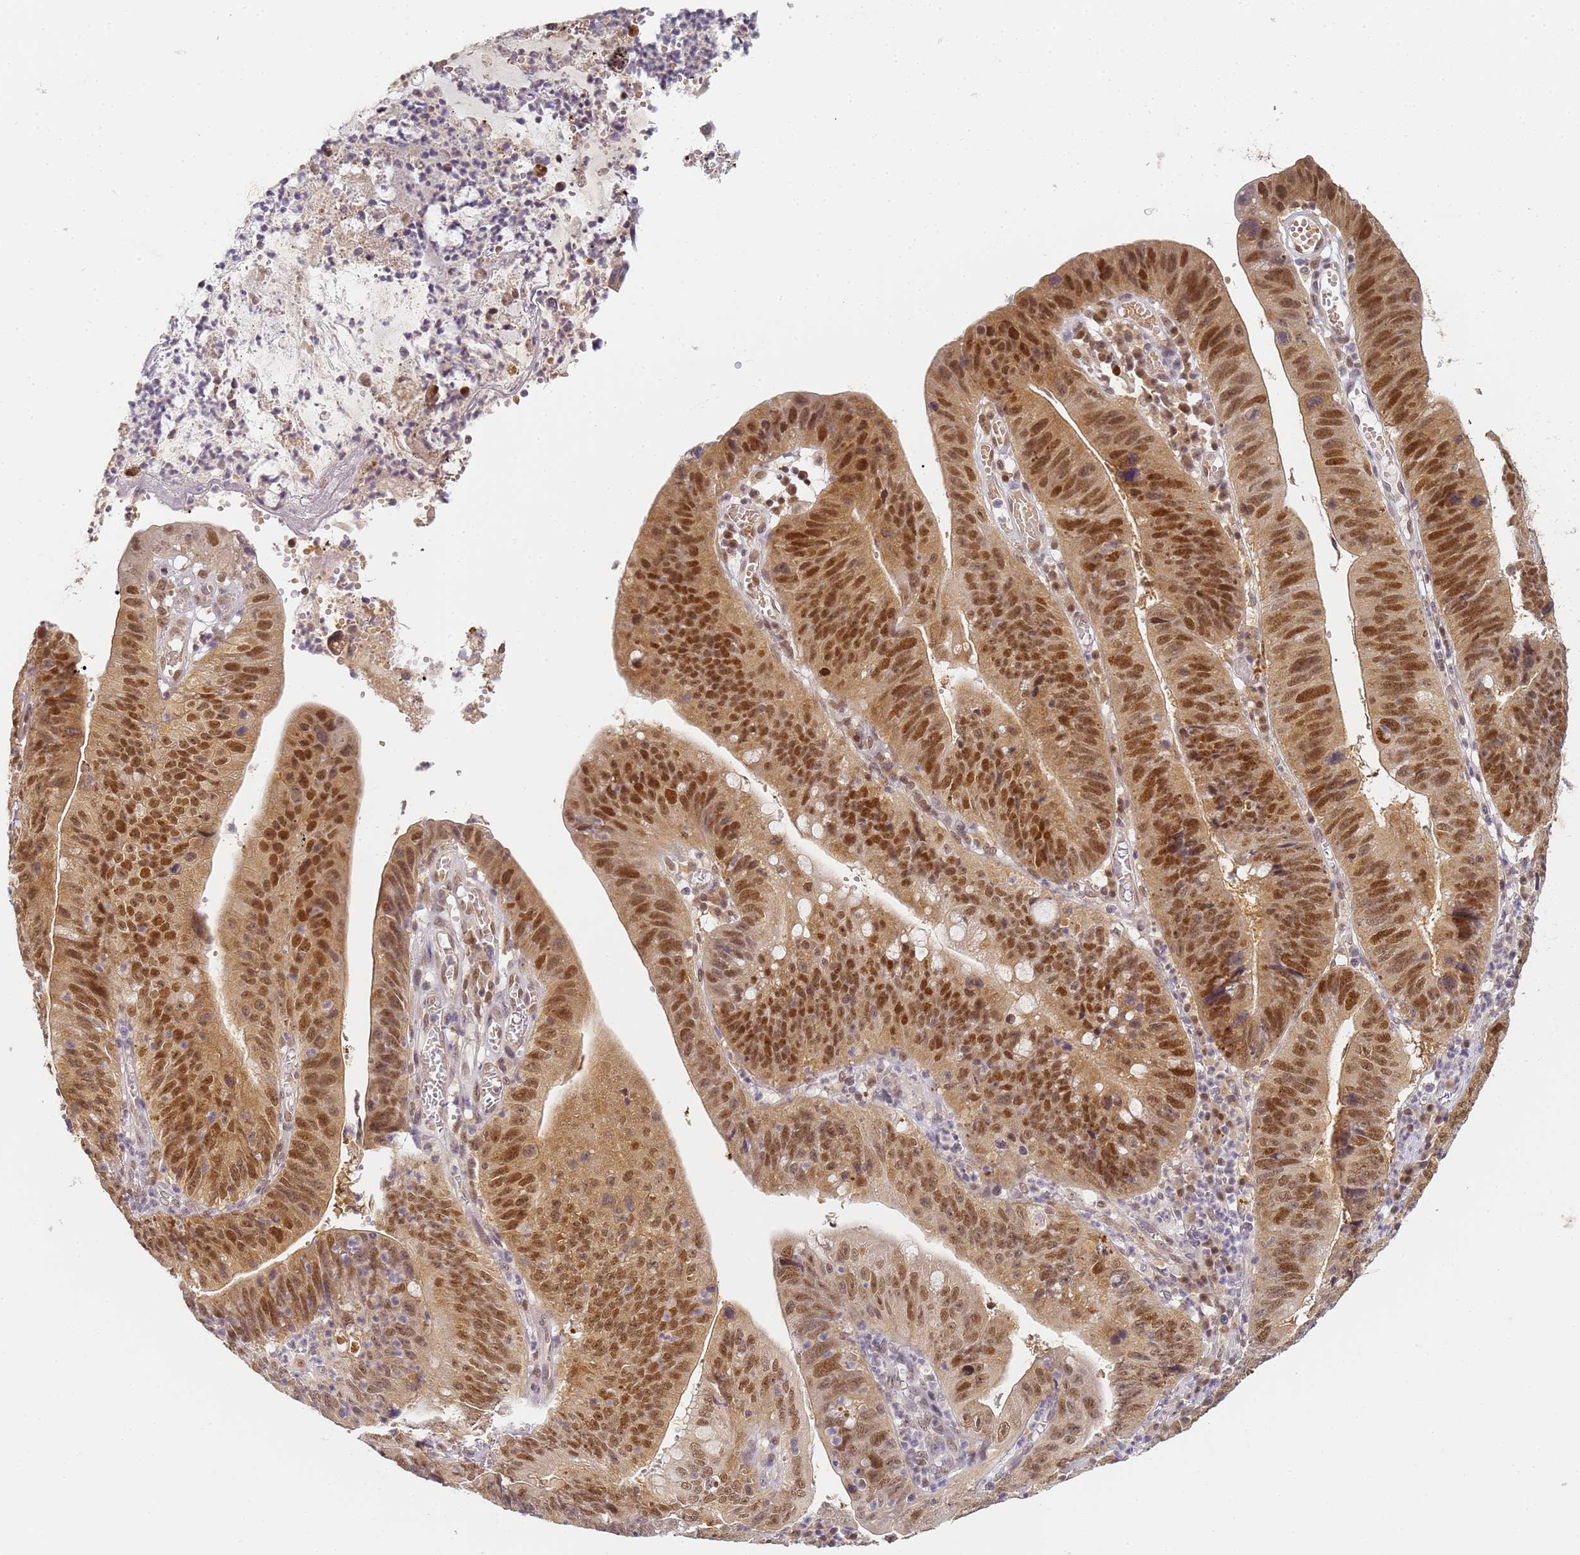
{"staining": {"intensity": "moderate", "quantity": ">75%", "location": "cytoplasmic/membranous,nuclear"}, "tissue": "stomach cancer", "cell_type": "Tumor cells", "image_type": "cancer", "snomed": [{"axis": "morphology", "description": "Adenocarcinoma, NOS"}, {"axis": "topography", "description": "Stomach"}], "caption": "An IHC micrograph of tumor tissue is shown. Protein staining in brown labels moderate cytoplasmic/membranous and nuclear positivity in stomach cancer within tumor cells.", "gene": "HMCES", "patient": {"sex": "male", "age": 59}}